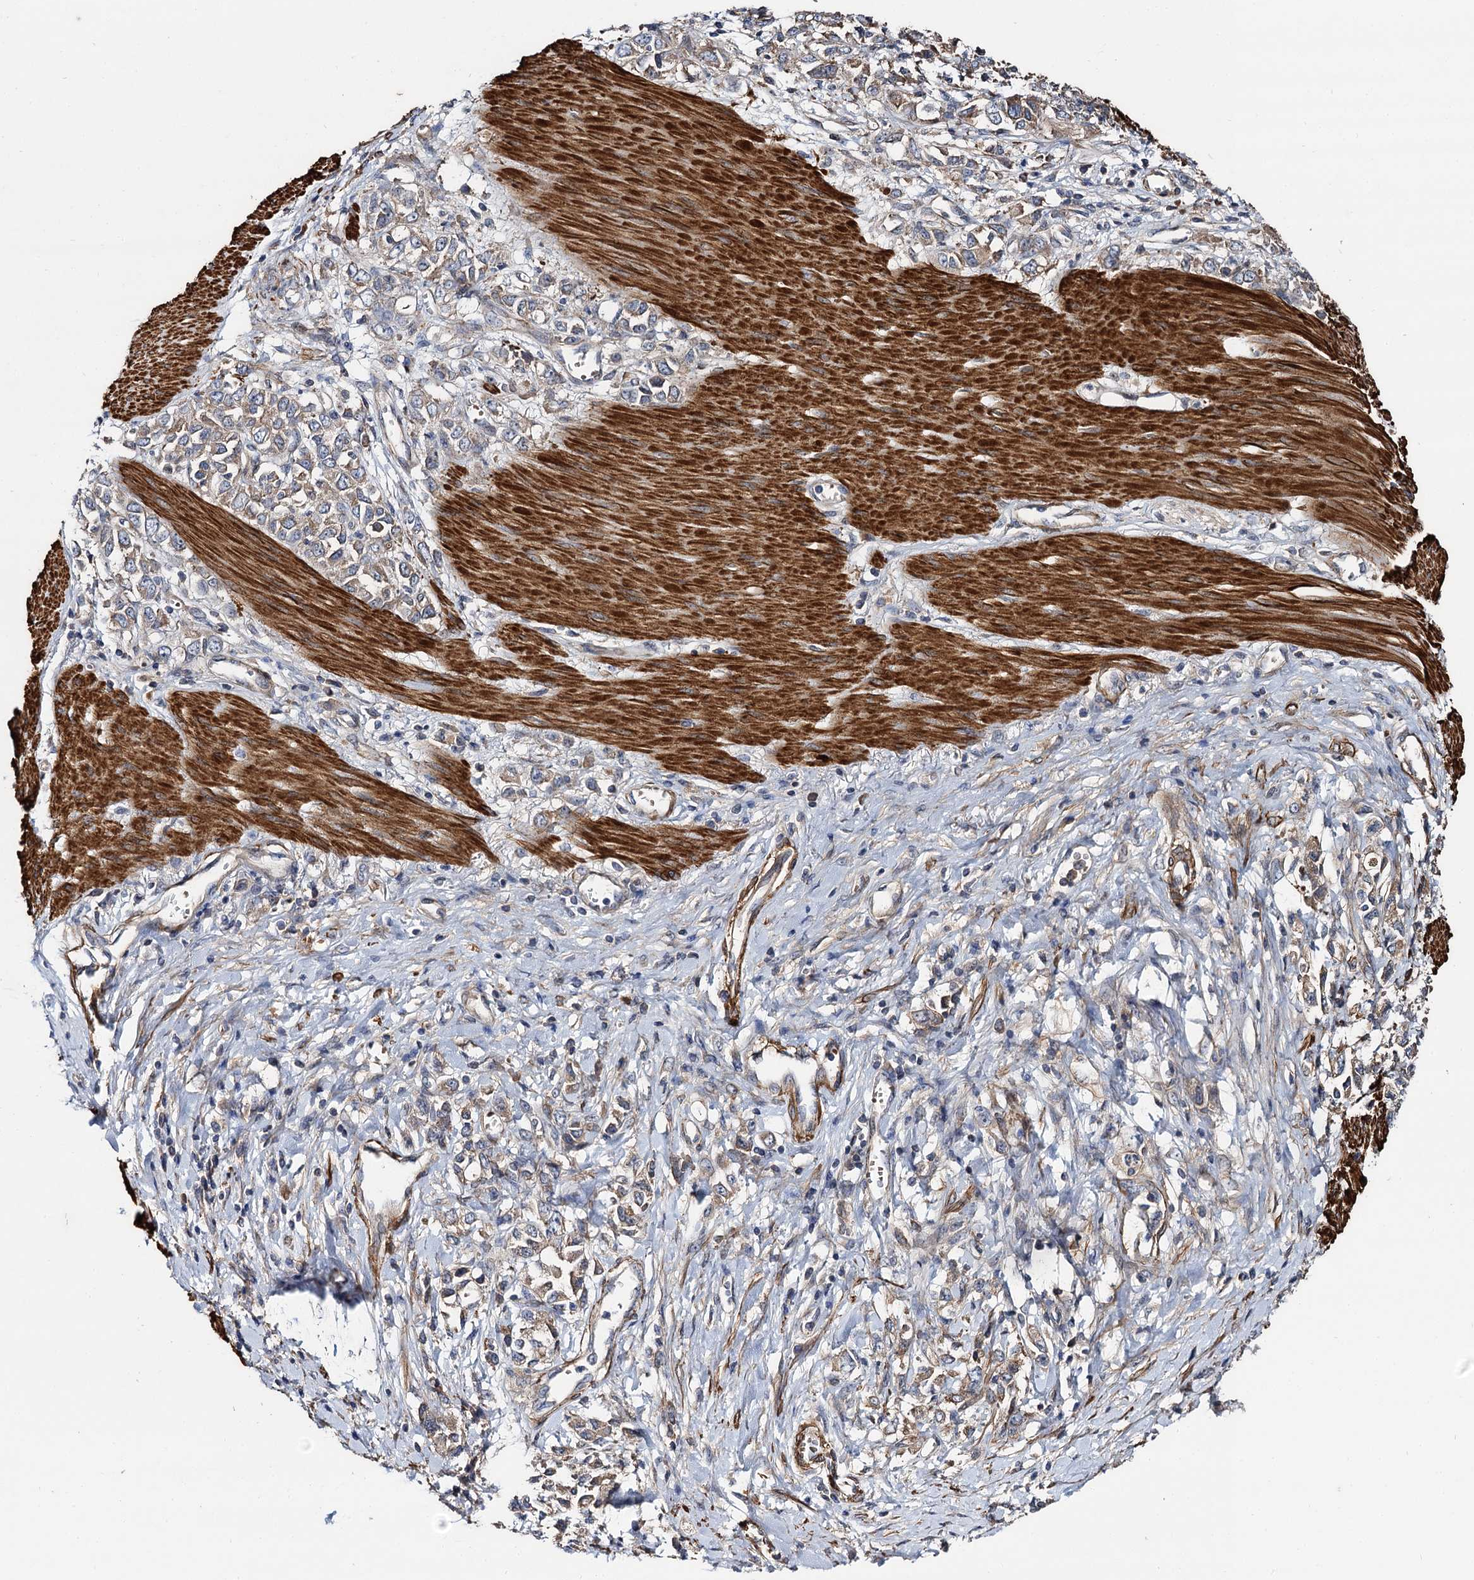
{"staining": {"intensity": "weak", "quantity": "25%-75%", "location": "cytoplasmic/membranous"}, "tissue": "stomach cancer", "cell_type": "Tumor cells", "image_type": "cancer", "snomed": [{"axis": "morphology", "description": "Adenocarcinoma, NOS"}, {"axis": "topography", "description": "Stomach"}], "caption": "Immunohistochemistry (IHC) of human stomach cancer demonstrates low levels of weak cytoplasmic/membranous positivity in approximately 25%-75% of tumor cells. (Stains: DAB (3,3'-diaminobenzidine) in brown, nuclei in blue, Microscopy: brightfield microscopy at high magnification).", "gene": "ISM2", "patient": {"sex": "female", "age": 76}}